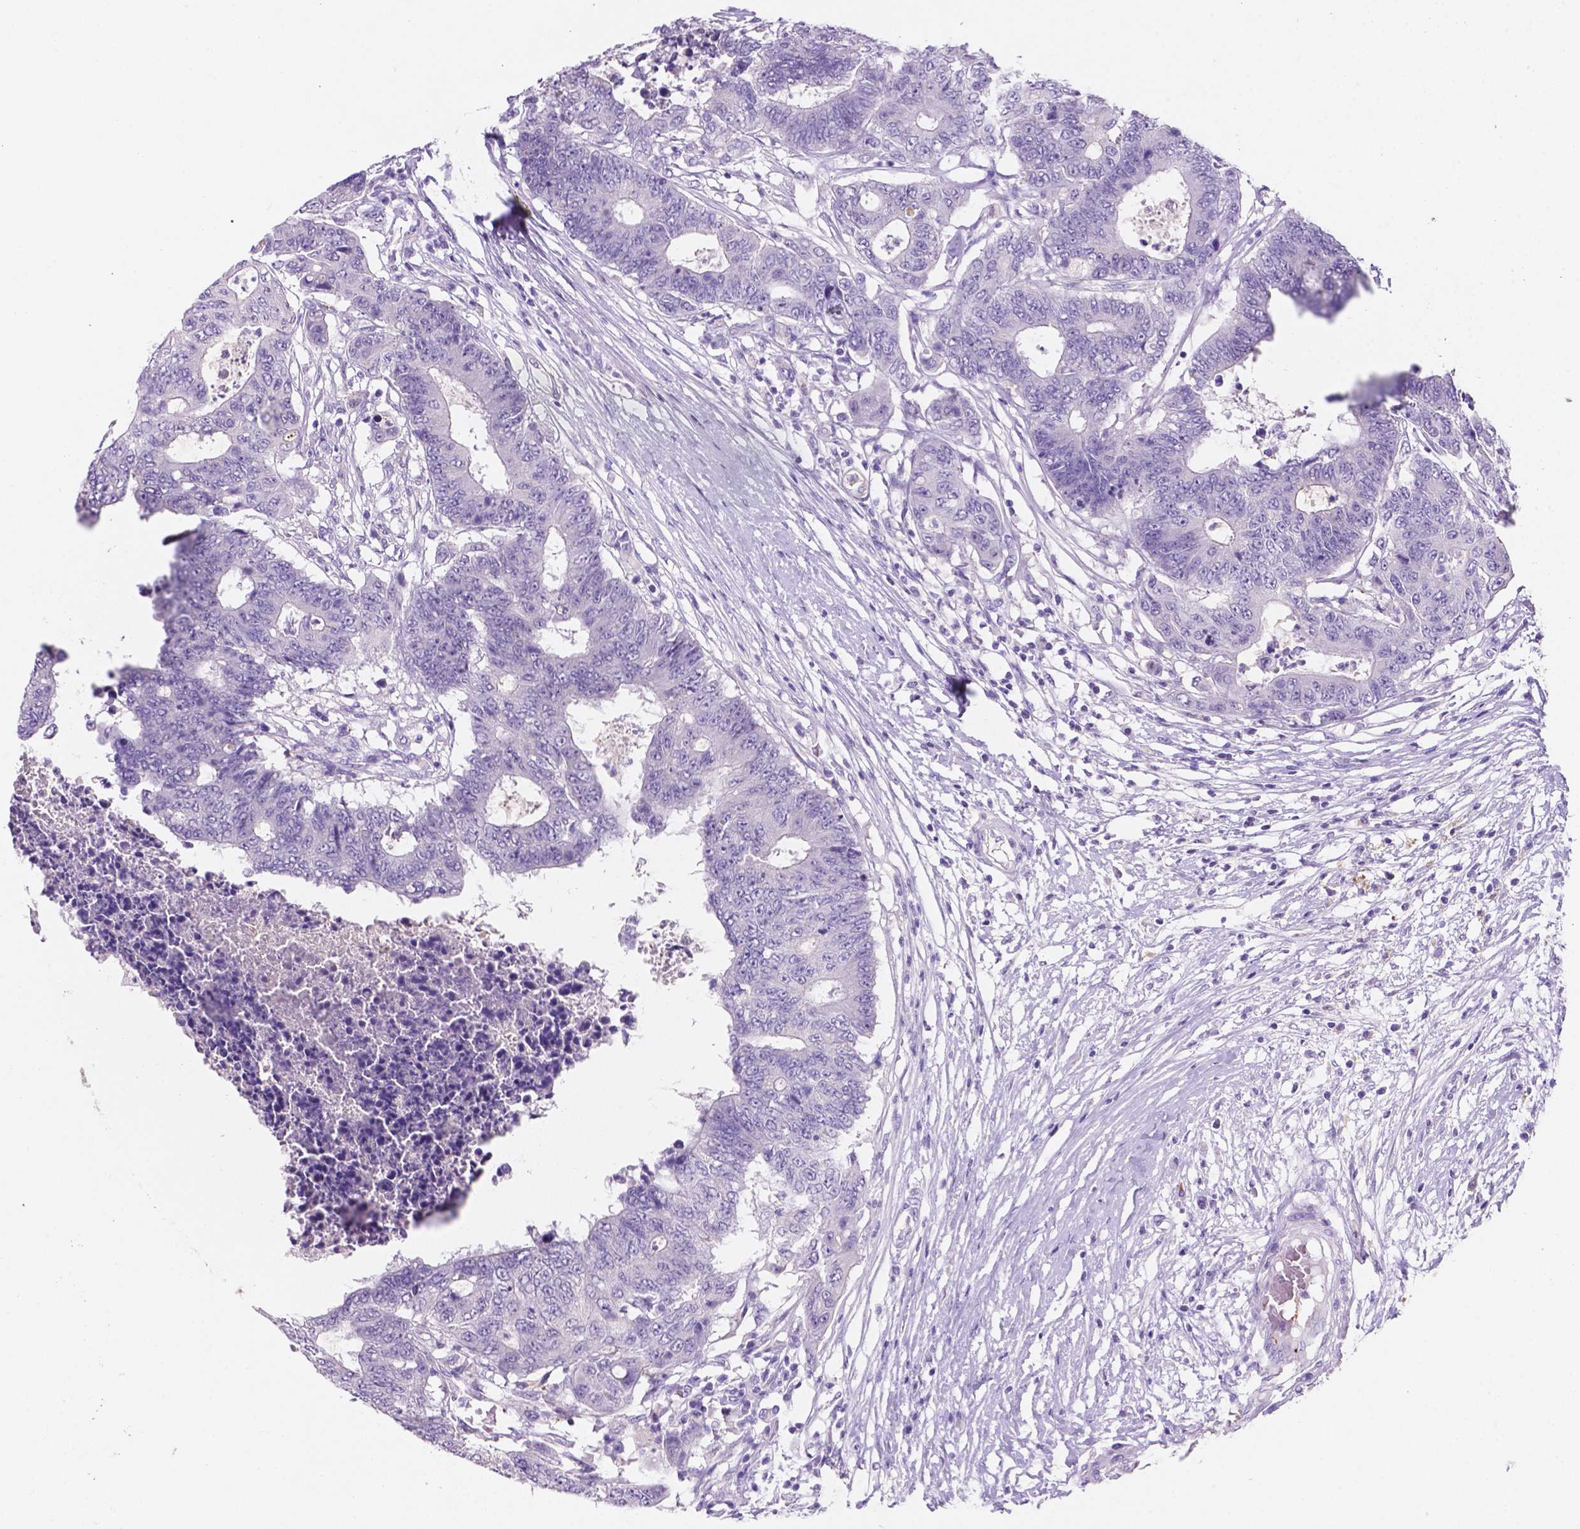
{"staining": {"intensity": "negative", "quantity": "none", "location": "none"}, "tissue": "colorectal cancer", "cell_type": "Tumor cells", "image_type": "cancer", "snomed": [{"axis": "morphology", "description": "Adenocarcinoma, NOS"}, {"axis": "topography", "description": "Colon"}], "caption": "DAB (3,3'-diaminobenzidine) immunohistochemical staining of human colorectal cancer reveals no significant positivity in tumor cells.", "gene": "EBLN2", "patient": {"sex": "female", "age": 48}}